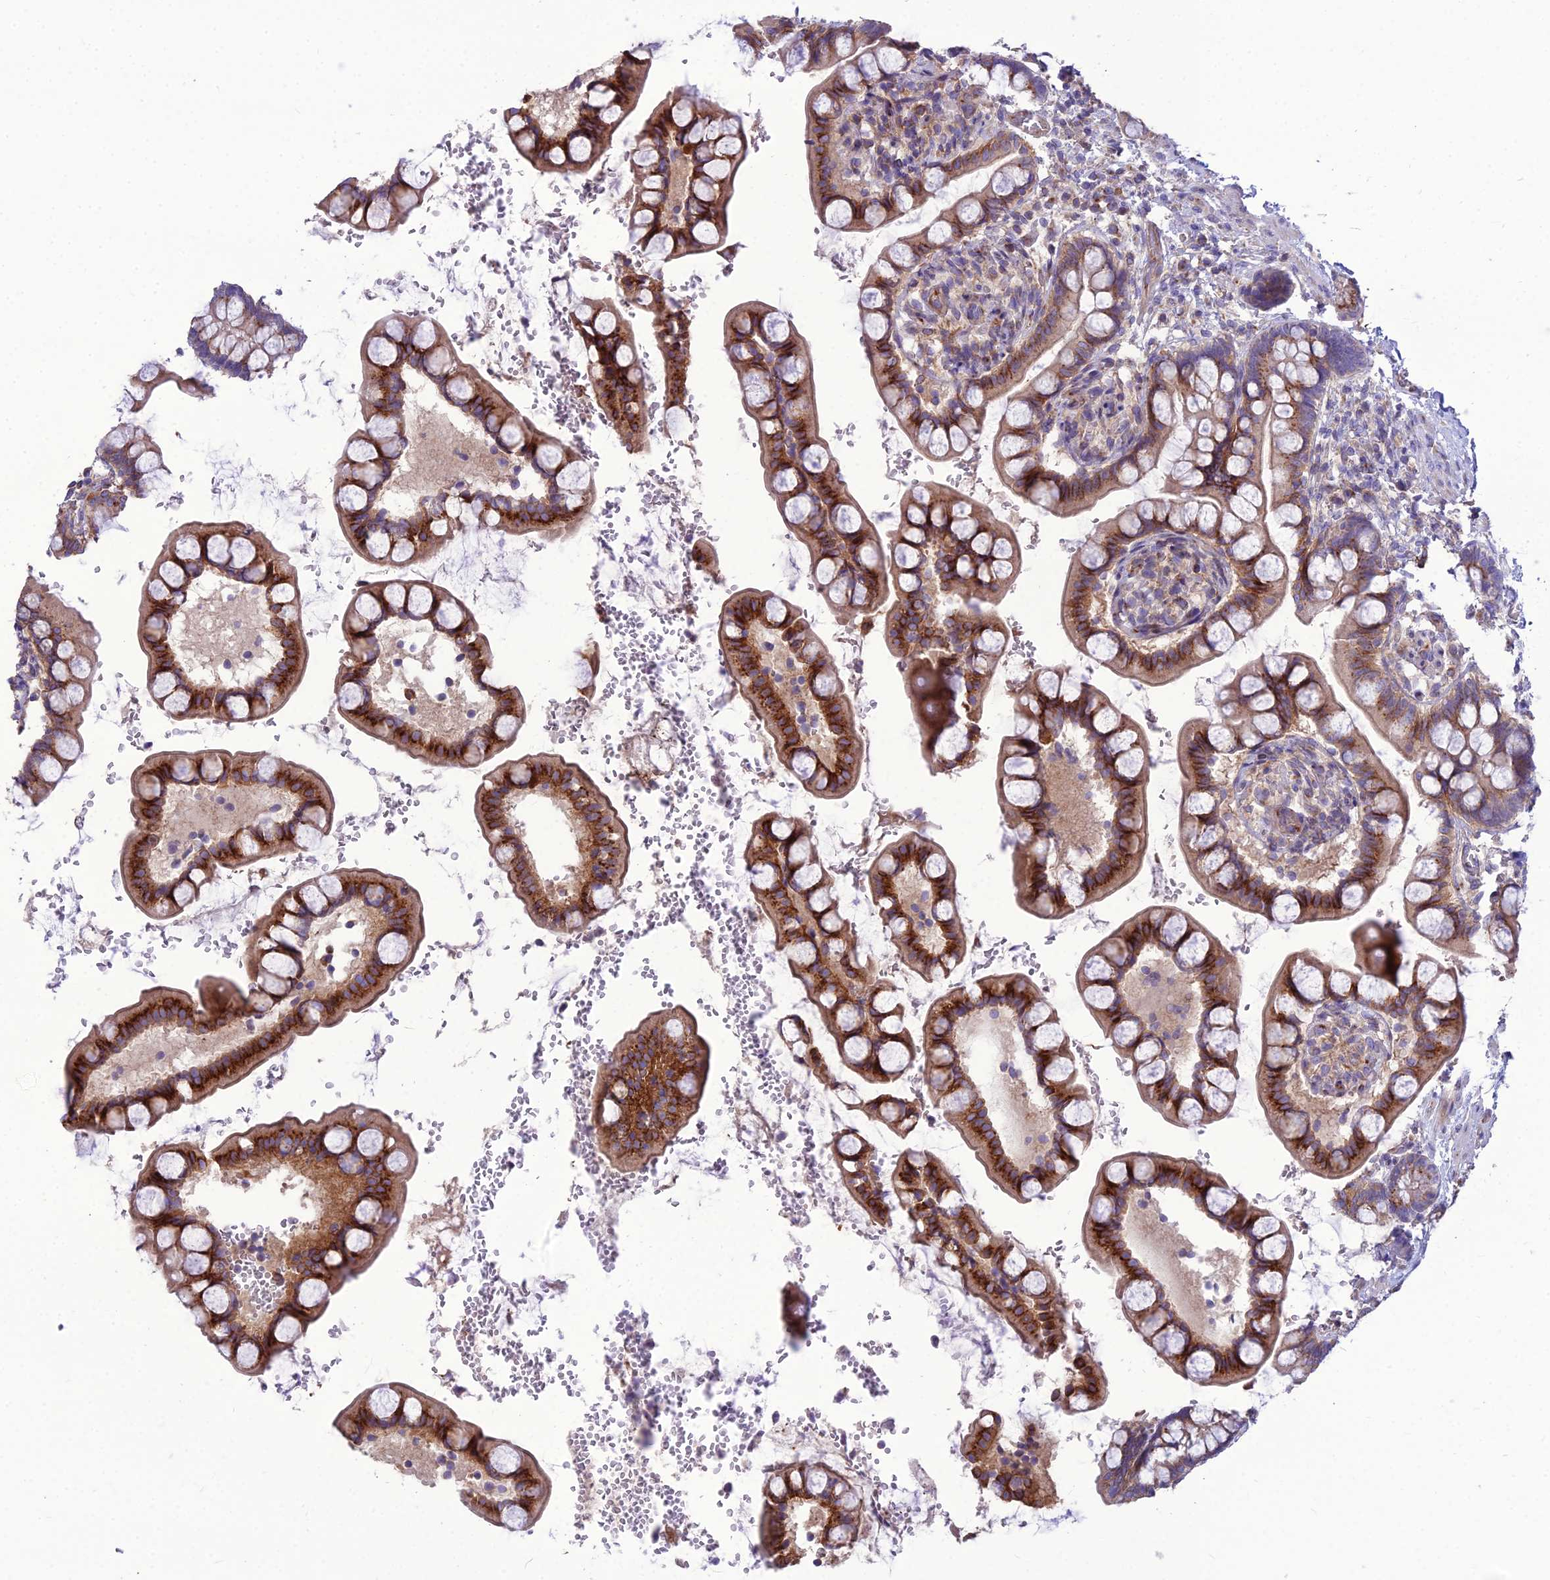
{"staining": {"intensity": "strong", "quantity": ">75%", "location": "cytoplasmic/membranous"}, "tissue": "small intestine", "cell_type": "Glandular cells", "image_type": "normal", "snomed": [{"axis": "morphology", "description": "Normal tissue, NOS"}, {"axis": "topography", "description": "Small intestine"}], "caption": "The micrograph reveals immunohistochemical staining of benign small intestine. There is strong cytoplasmic/membranous expression is appreciated in about >75% of glandular cells.", "gene": "SPRYD7", "patient": {"sex": "male", "age": 52}}